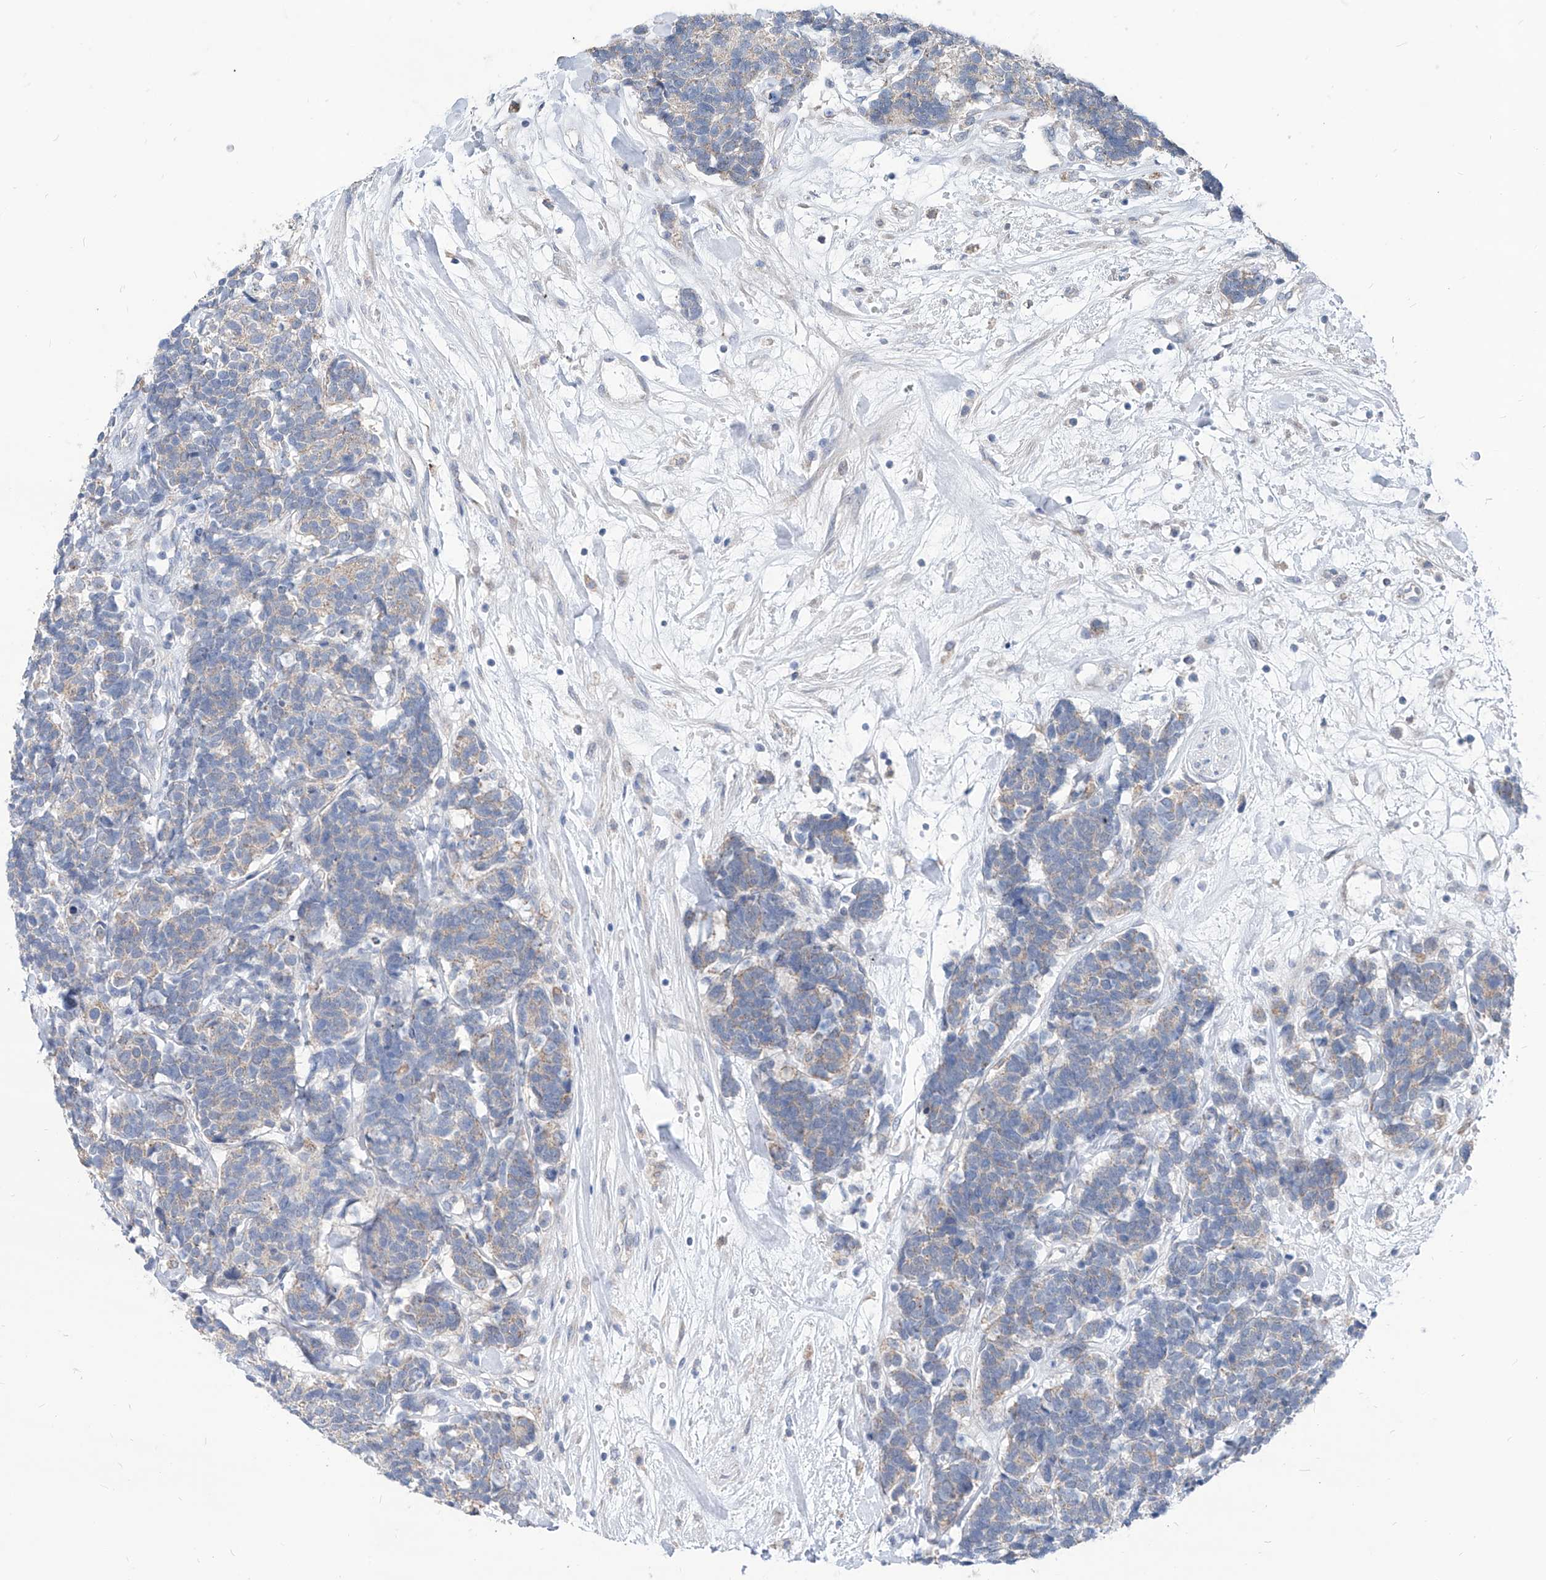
{"staining": {"intensity": "negative", "quantity": "none", "location": "none"}, "tissue": "carcinoid", "cell_type": "Tumor cells", "image_type": "cancer", "snomed": [{"axis": "morphology", "description": "Carcinoma, NOS"}, {"axis": "morphology", "description": "Carcinoid, malignant, NOS"}, {"axis": "topography", "description": "Urinary bladder"}], "caption": "DAB immunohistochemical staining of human carcinoid (malignant) displays no significant expression in tumor cells.", "gene": "AGPS", "patient": {"sex": "male", "age": 57}}